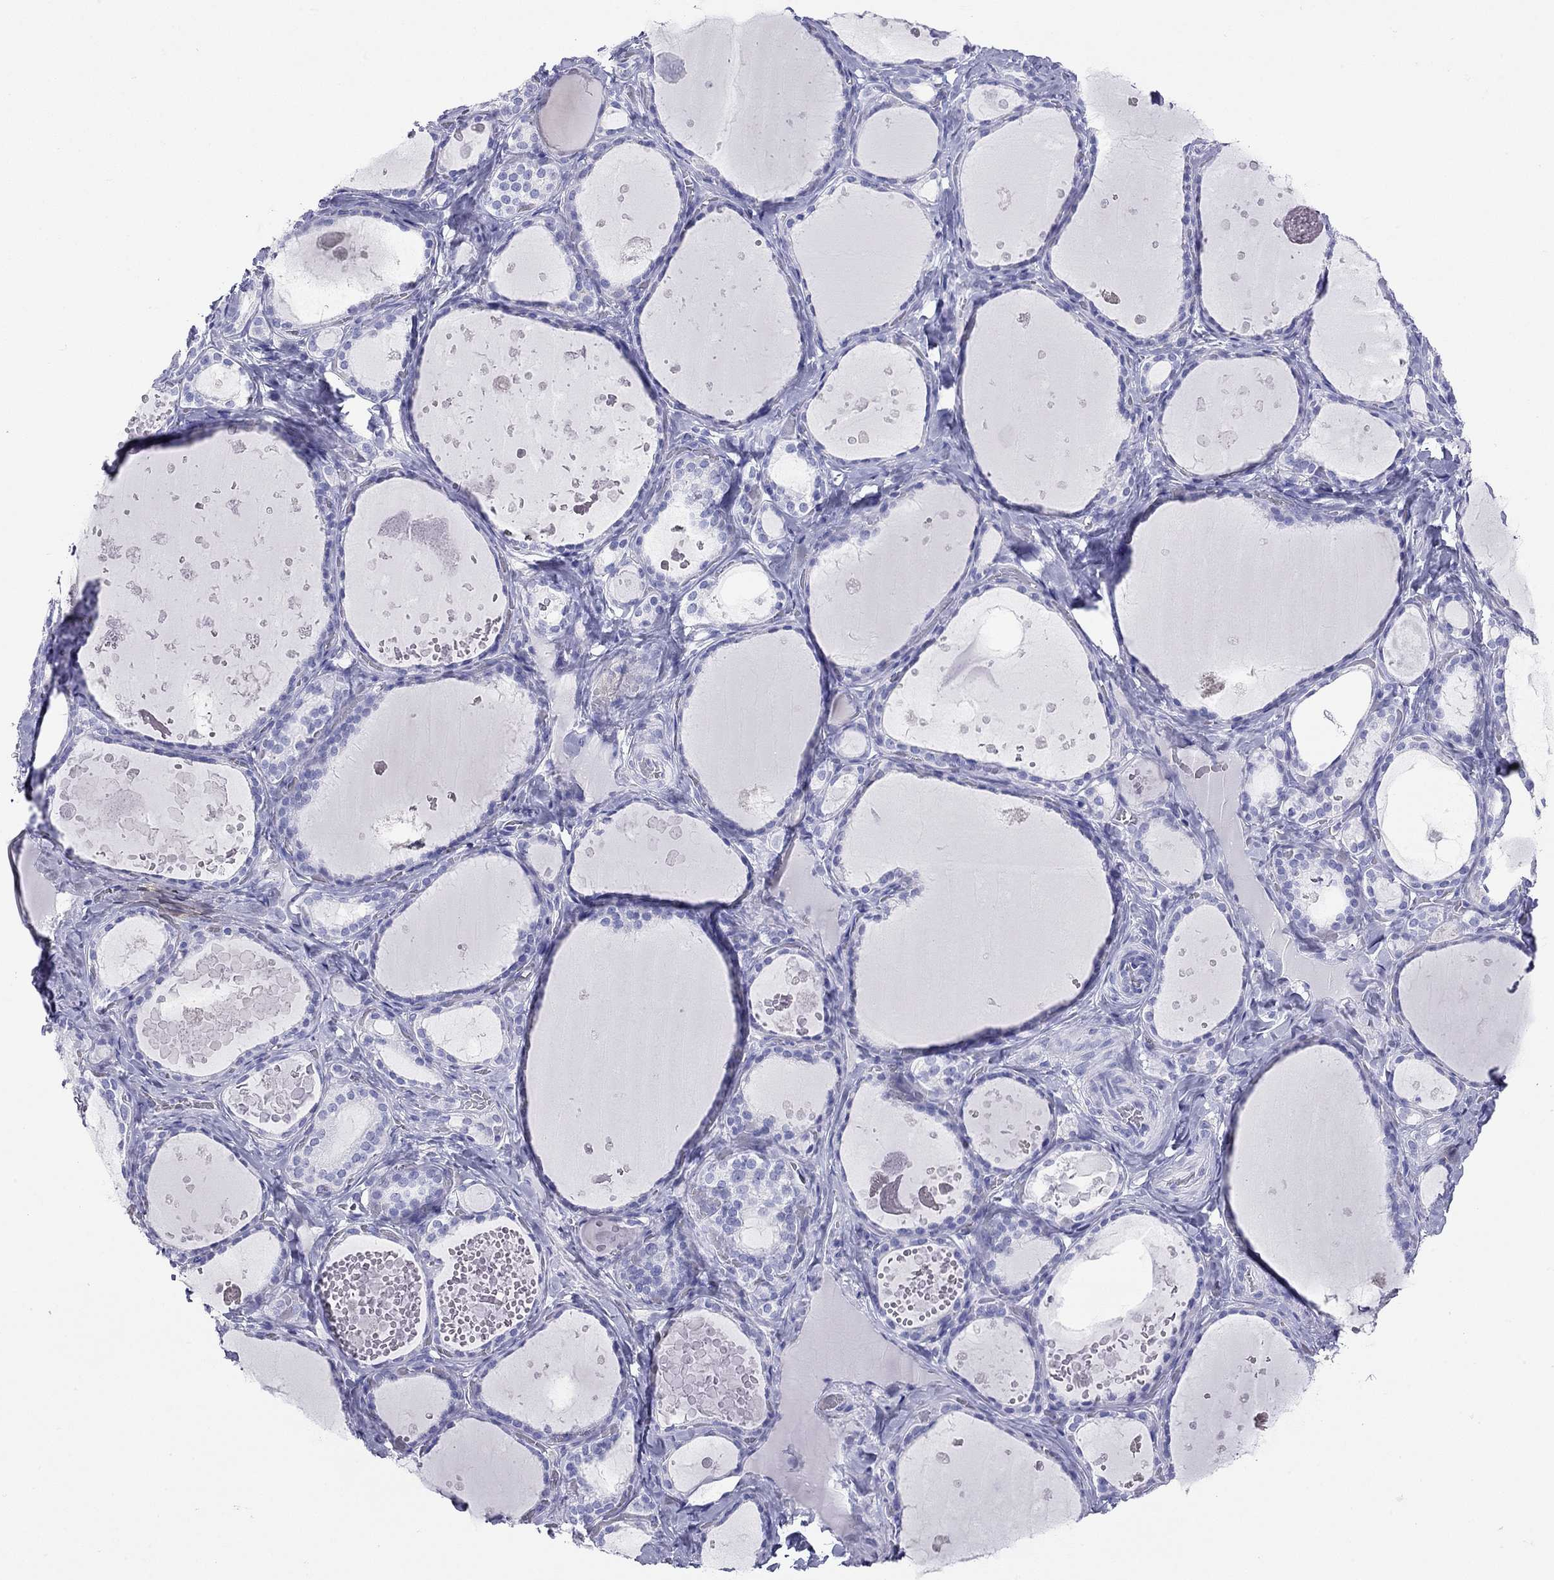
{"staining": {"intensity": "negative", "quantity": "none", "location": "none"}, "tissue": "thyroid gland", "cell_type": "Glandular cells", "image_type": "normal", "snomed": [{"axis": "morphology", "description": "Normal tissue, NOS"}, {"axis": "topography", "description": "Thyroid gland"}], "caption": "Glandular cells show no significant staining in benign thyroid gland. (Brightfield microscopy of DAB (3,3'-diaminobenzidine) IHC at high magnification).", "gene": "HLA", "patient": {"sex": "female", "age": 56}}